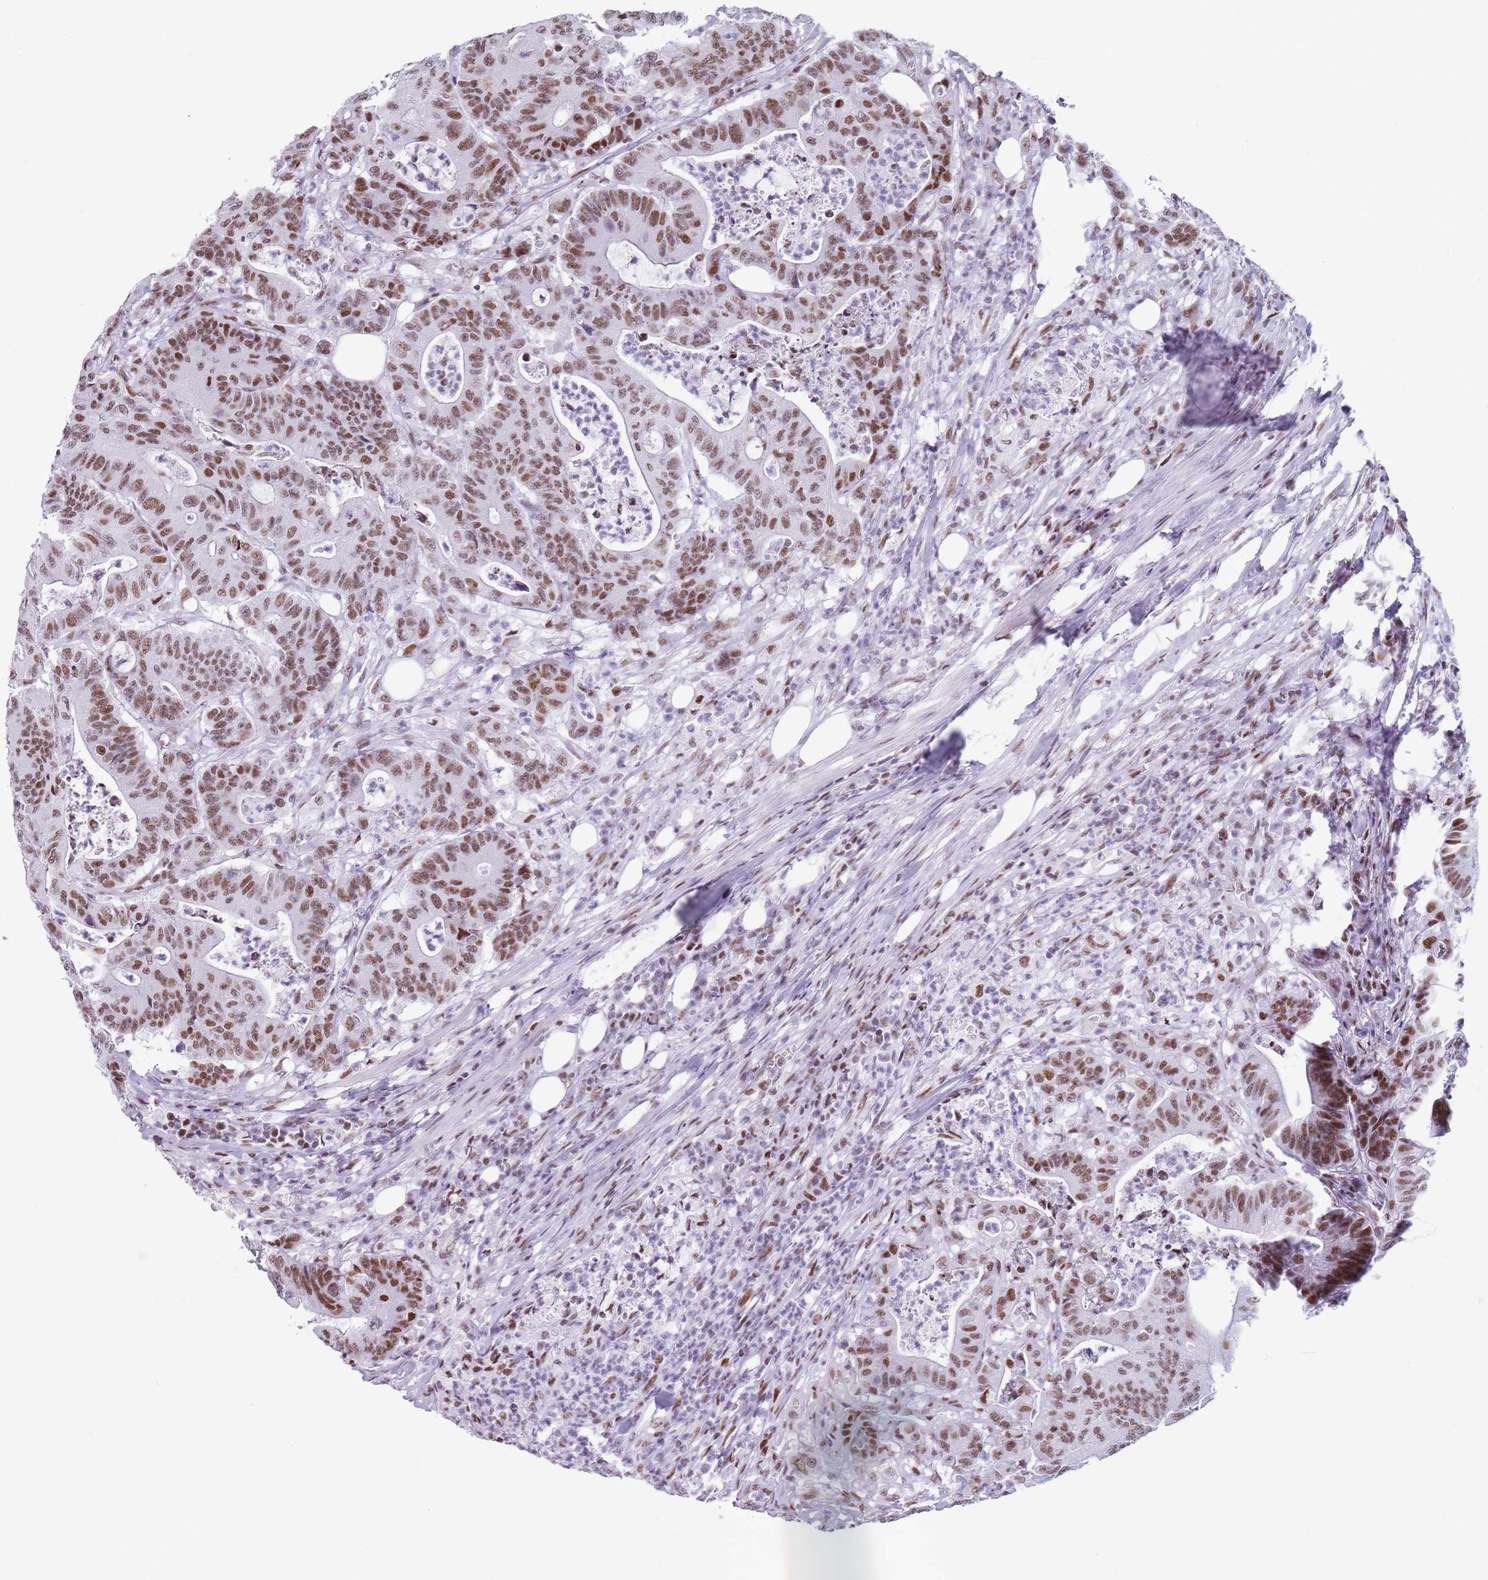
{"staining": {"intensity": "moderate", "quantity": ">75%", "location": "nuclear"}, "tissue": "colorectal cancer", "cell_type": "Tumor cells", "image_type": "cancer", "snomed": [{"axis": "morphology", "description": "Adenocarcinoma, NOS"}, {"axis": "topography", "description": "Colon"}], "caption": "IHC of human colorectal cancer (adenocarcinoma) reveals medium levels of moderate nuclear expression in approximately >75% of tumor cells.", "gene": "FAM104B", "patient": {"sex": "female", "age": 84}}